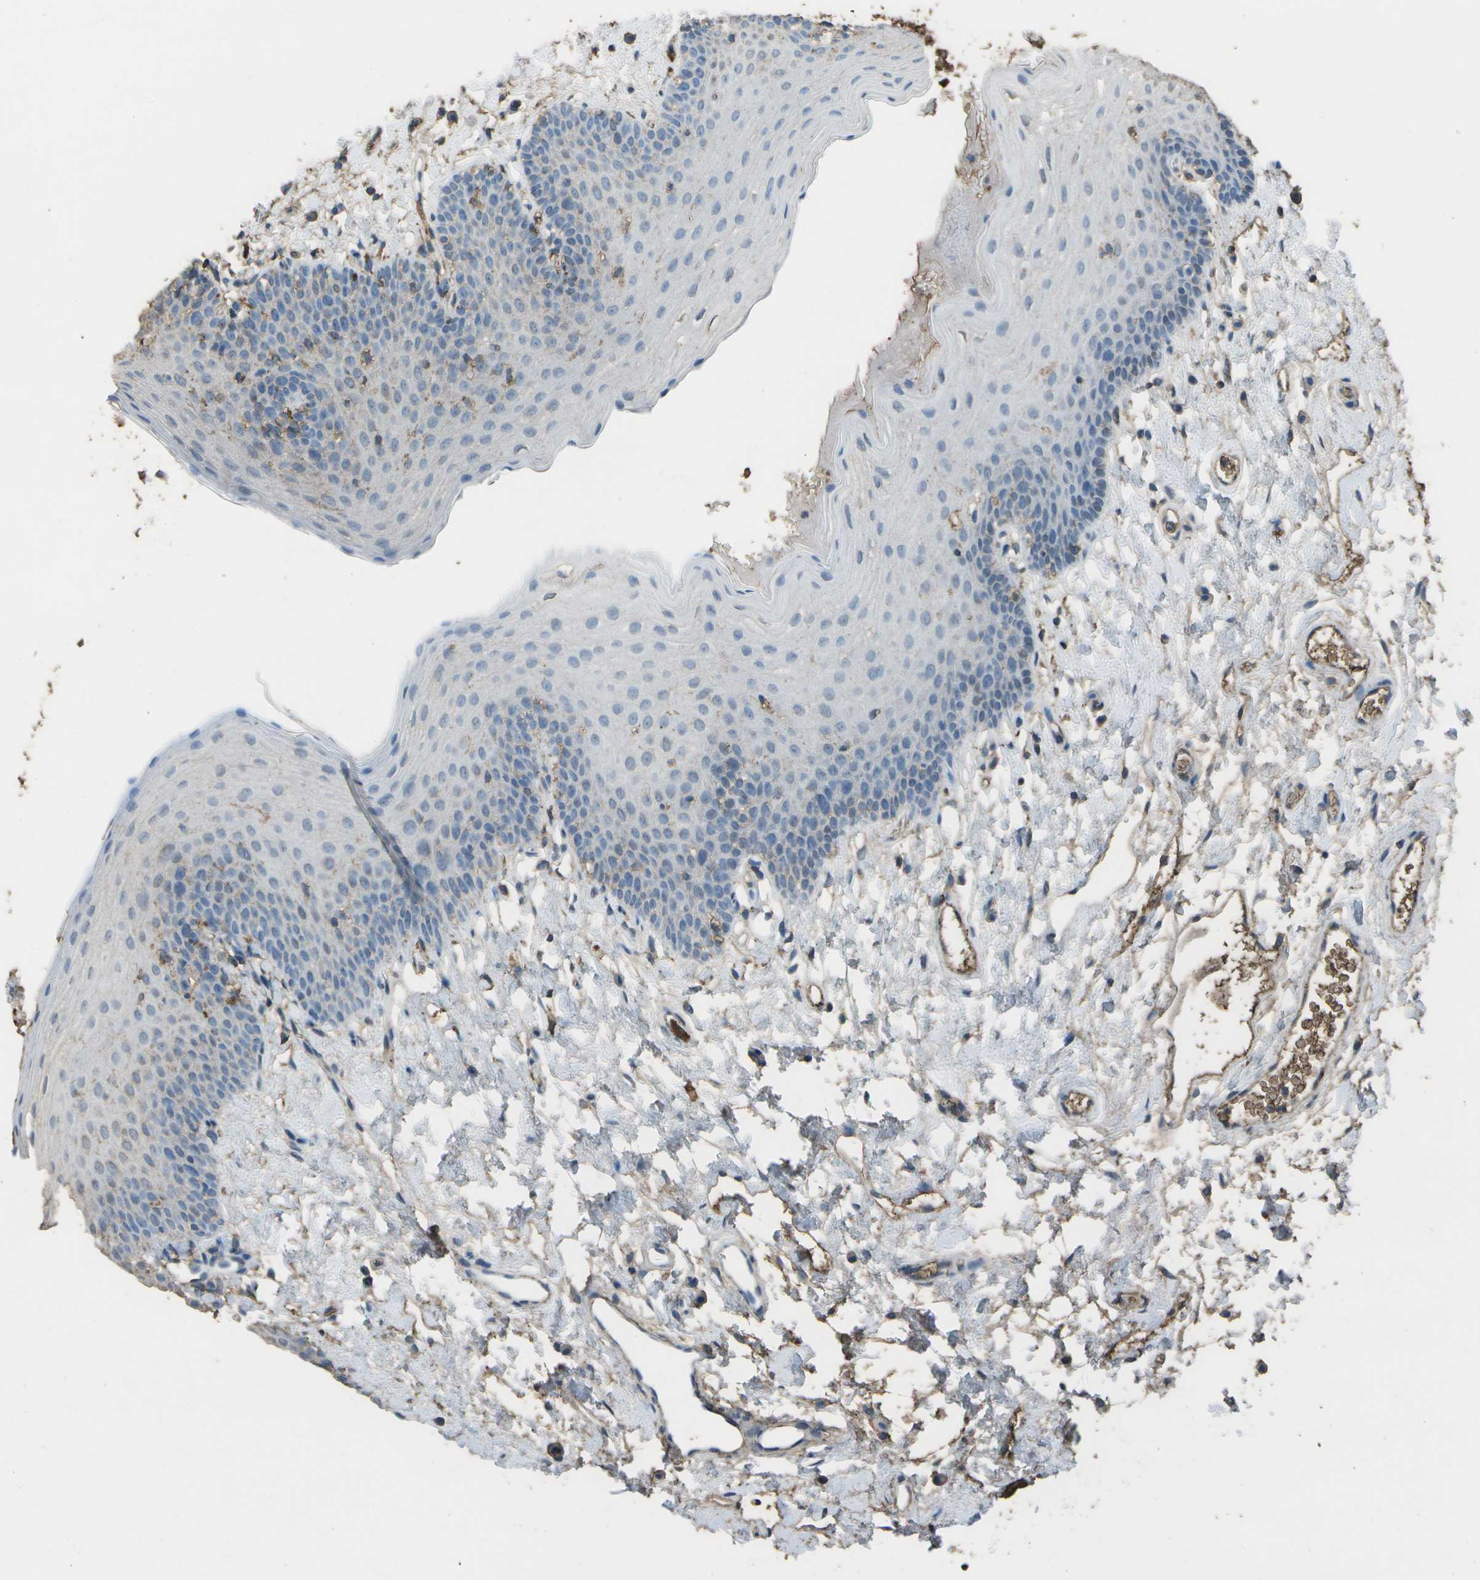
{"staining": {"intensity": "negative", "quantity": "none", "location": "none"}, "tissue": "oral mucosa", "cell_type": "Squamous epithelial cells", "image_type": "normal", "snomed": [{"axis": "morphology", "description": "Normal tissue, NOS"}, {"axis": "topography", "description": "Oral tissue"}], "caption": "Immunohistochemistry histopathology image of normal human oral mucosa stained for a protein (brown), which exhibits no positivity in squamous epithelial cells. (Brightfield microscopy of DAB (3,3'-diaminobenzidine) immunohistochemistry (IHC) at high magnification).", "gene": "CYP4F11", "patient": {"sex": "male", "age": 66}}